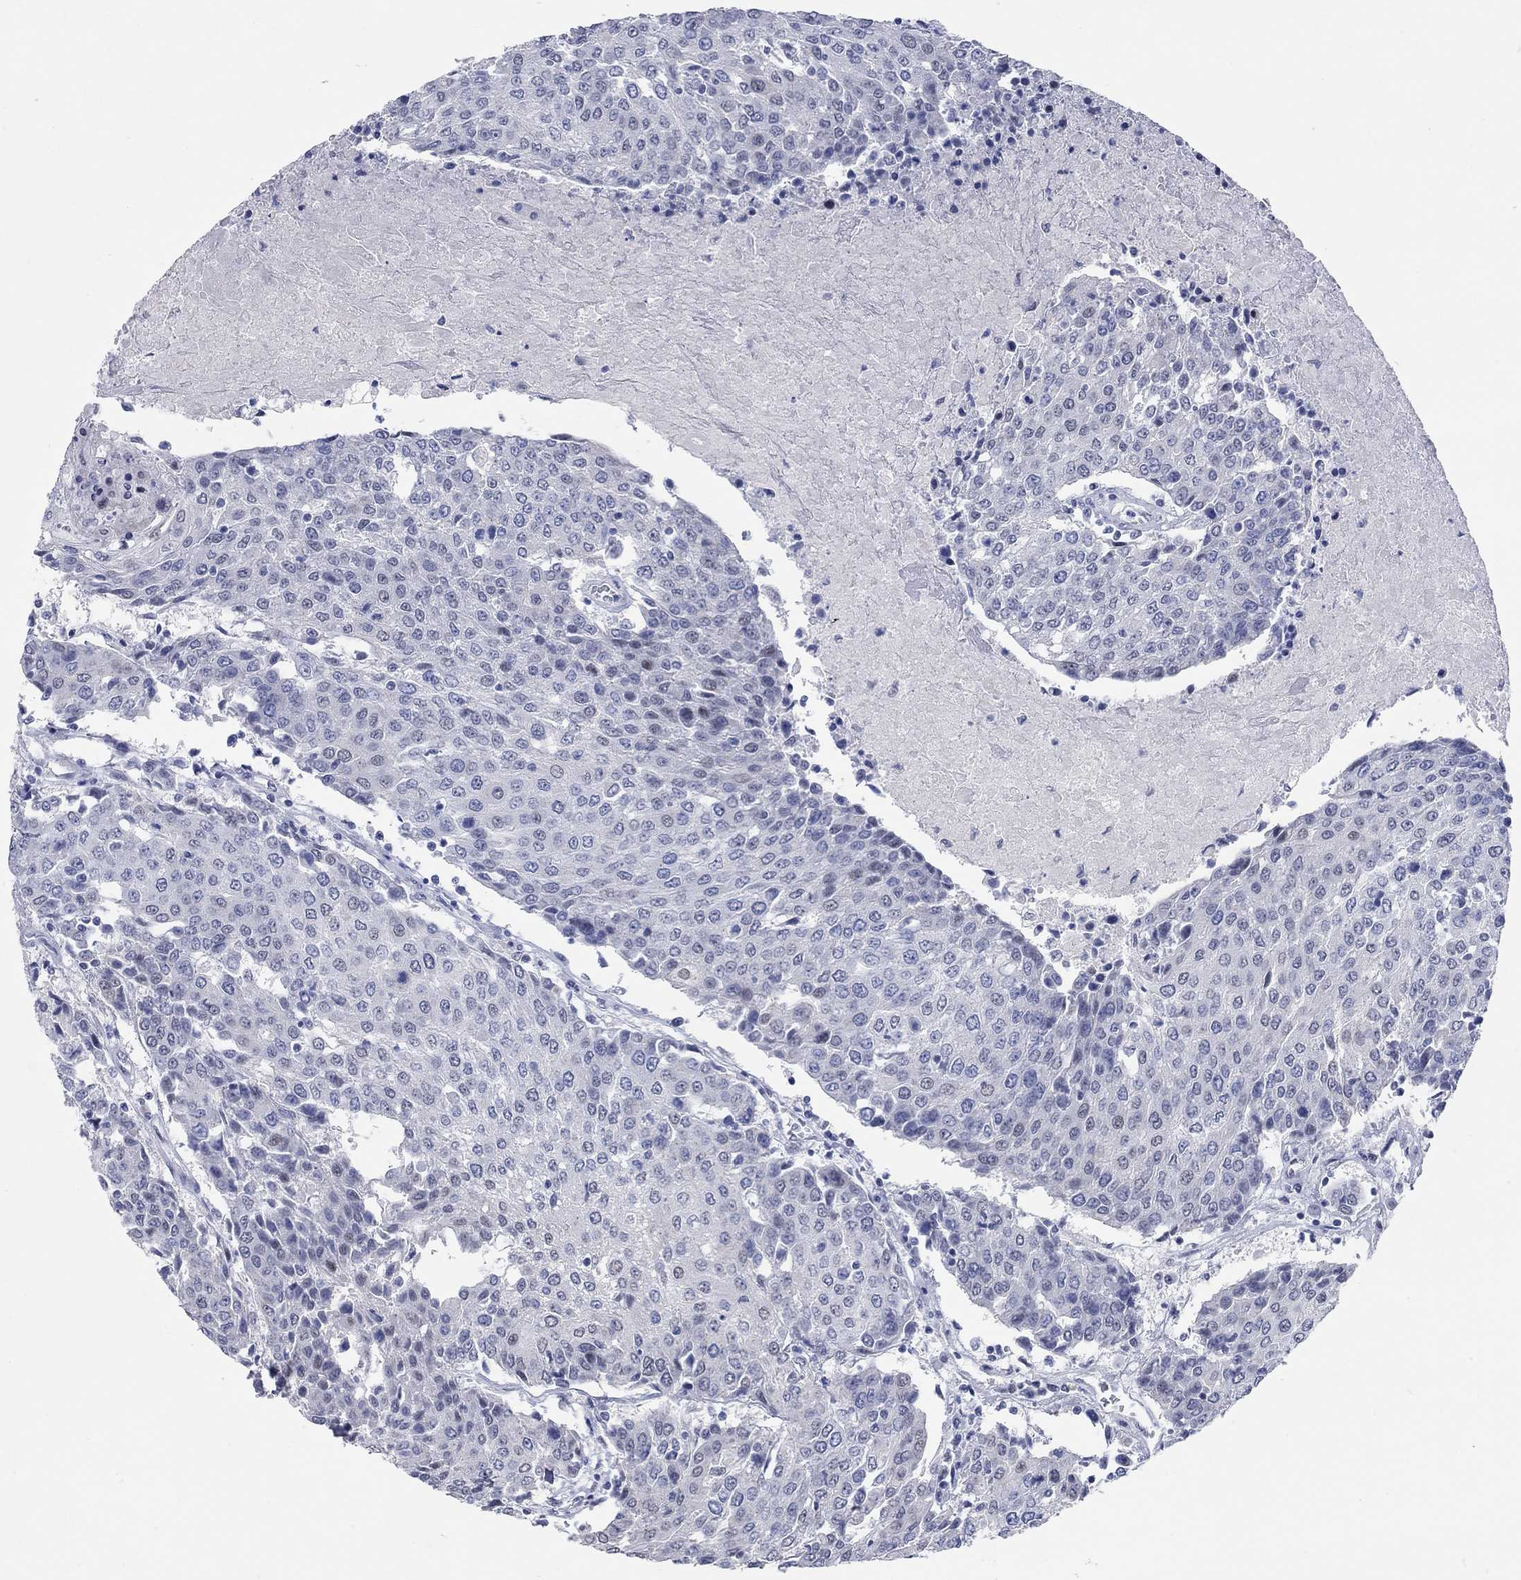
{"staining": {"intensity": "negative", "quantity": "none", "location": "none"}, "tissue": "urothelial cancer", "cell_type": "Tumor cells", "image_type": "cancer", "snomed": [{"axis": "morphology", "description": "Urothelial carcinoma, High grade"}, {"axis": "topography", "description": "Urinary bladder"}], "caption": "Immunohistochemical staining of human urothelial cancer exhibits no significant positivity in tumor cells. (Stains: DAB immunohistochemistry (IHC) with hematoxylin counter stain, Microscopy: brightfield microscopy at high magnification).", "gene": "WASF3", "patient": {"sex": "female", "age": 85}}